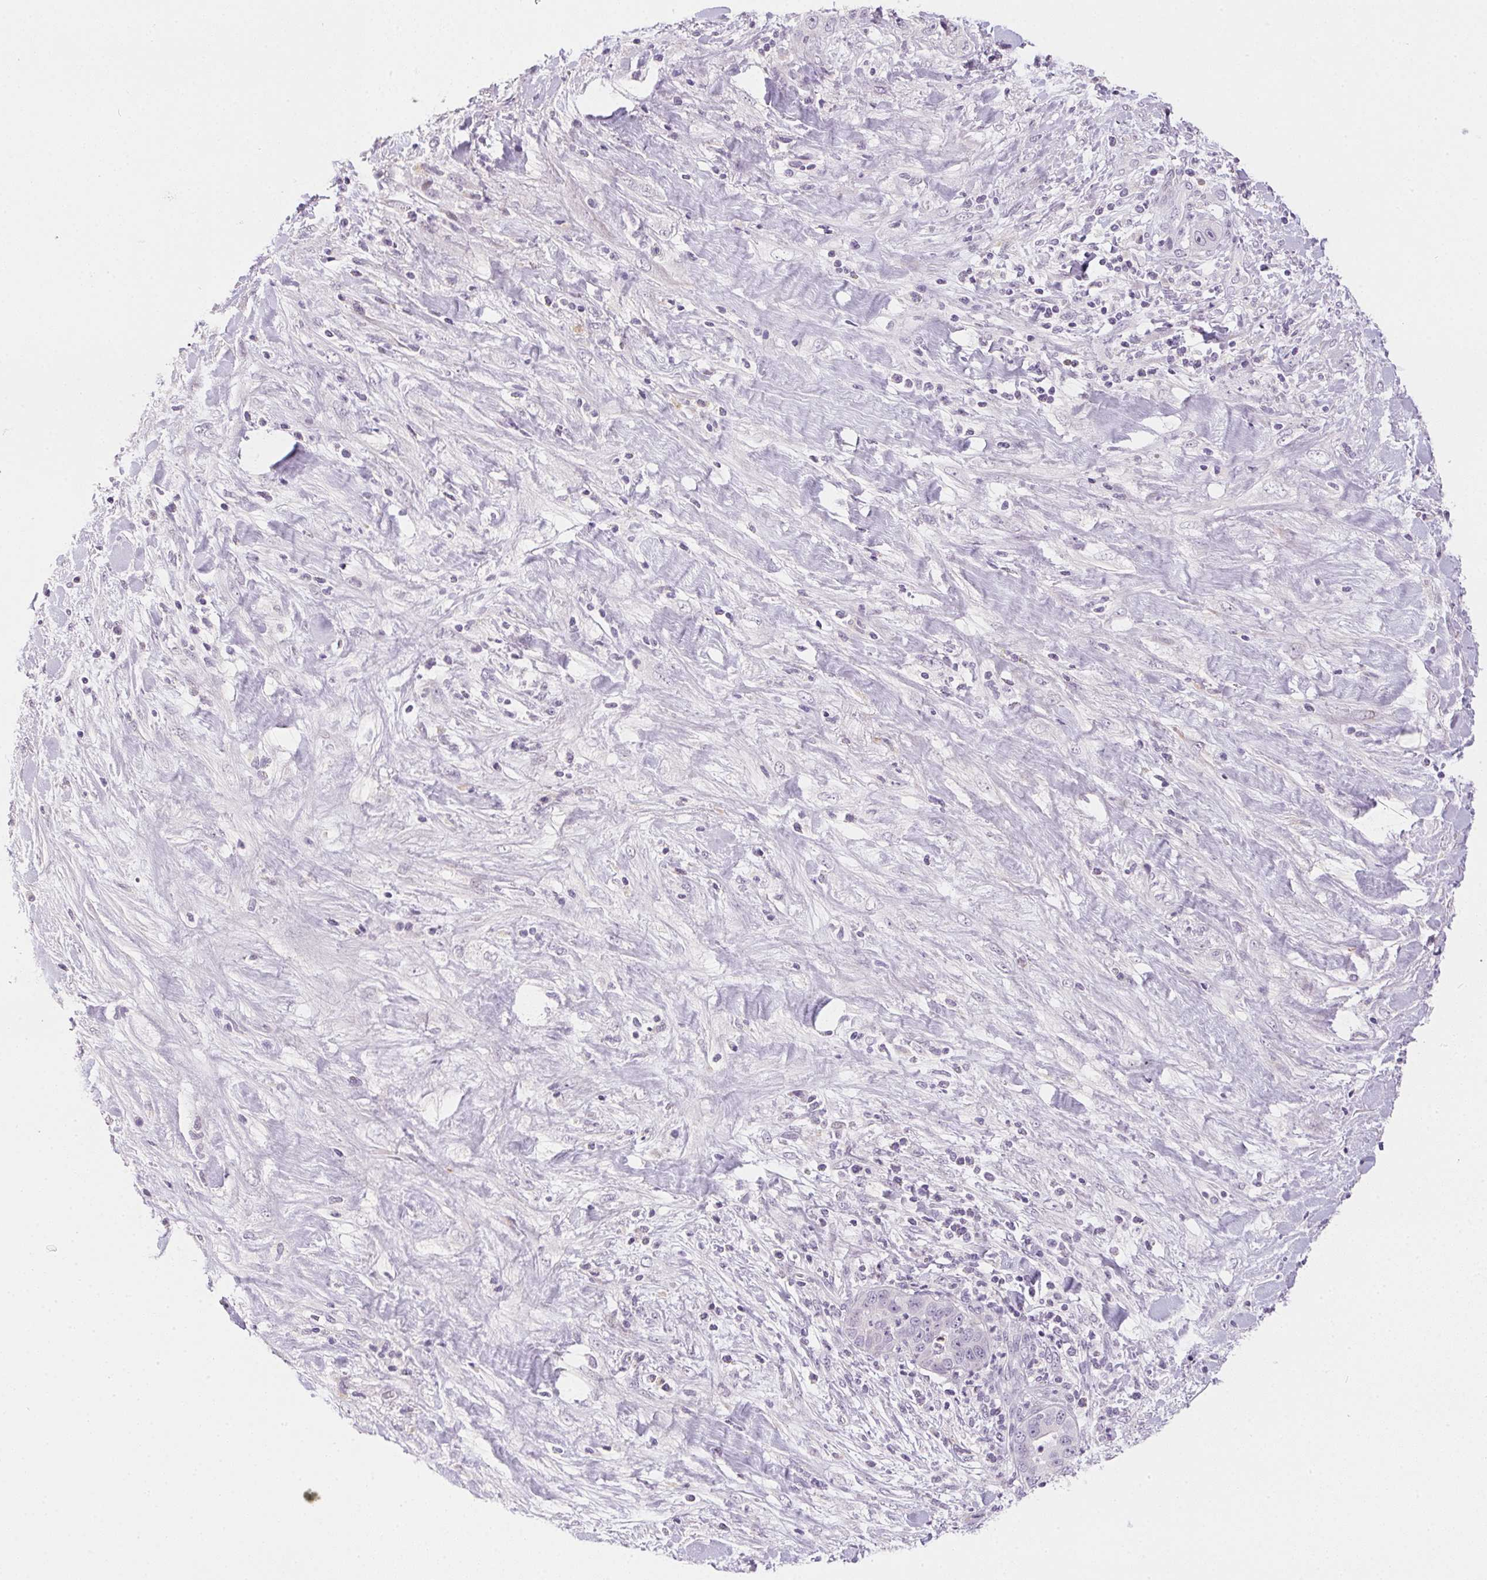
{"staining": {"intensity": "negative", "quantity": "none", "location": "none"}, "tissue": "liver cancer", "cell_type": "Tumor cells", "image_type": "cancer", "snomed": [{"axis": "morphology", "description": "Cholangiocarcinoma"}, {"axis": "topography", "description": "Liver"}], "caption": "An immunohistochemistry photomicrograph of liver cholangiocarcinoma is shown. There is no staining in tumor cells of liver cholangiocarcinoma.", "gene": "GSDMC", "patient": {"sex": "female", "age": 52}}